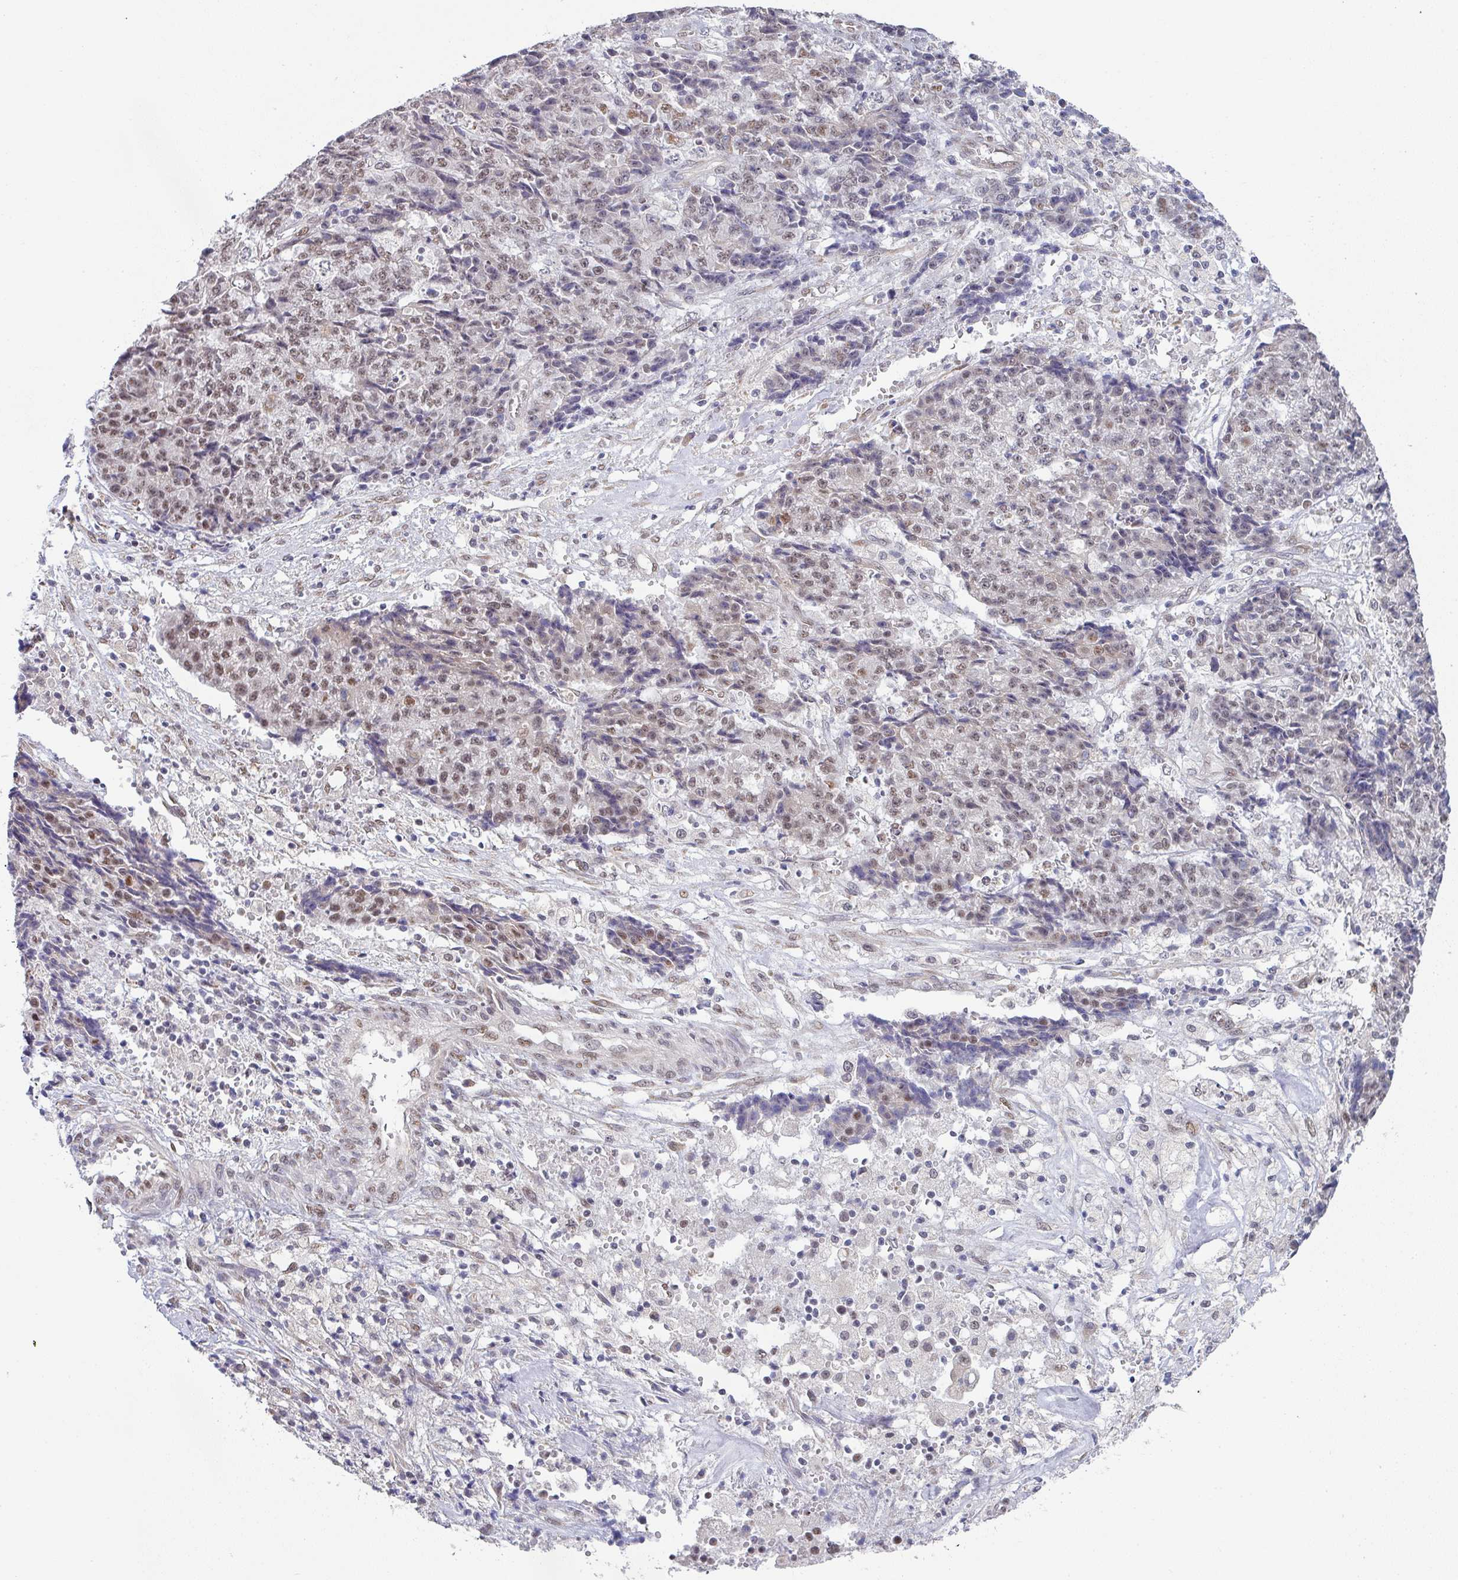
{"staining": {"intensity": "weak", "quantity": "25%-75%", "location": "nuclear"}, "tissue": "ovarian cancer", "cell_type": "Tumor cells", "image_type": "cancer", "snomed": [{"axis": "morphology", "description": "Carcinoma, endometroid"}, {"axis": "topography", "description": "Ovary"}], "caption": "Endometroid carcinoma (ovarian) stained with immunohistochemistry exhibits weak nuclear staining in about 25%-75% of tumor cells.", "gene": "TMED5", "patient": {"sex": "female", "age": 42}}